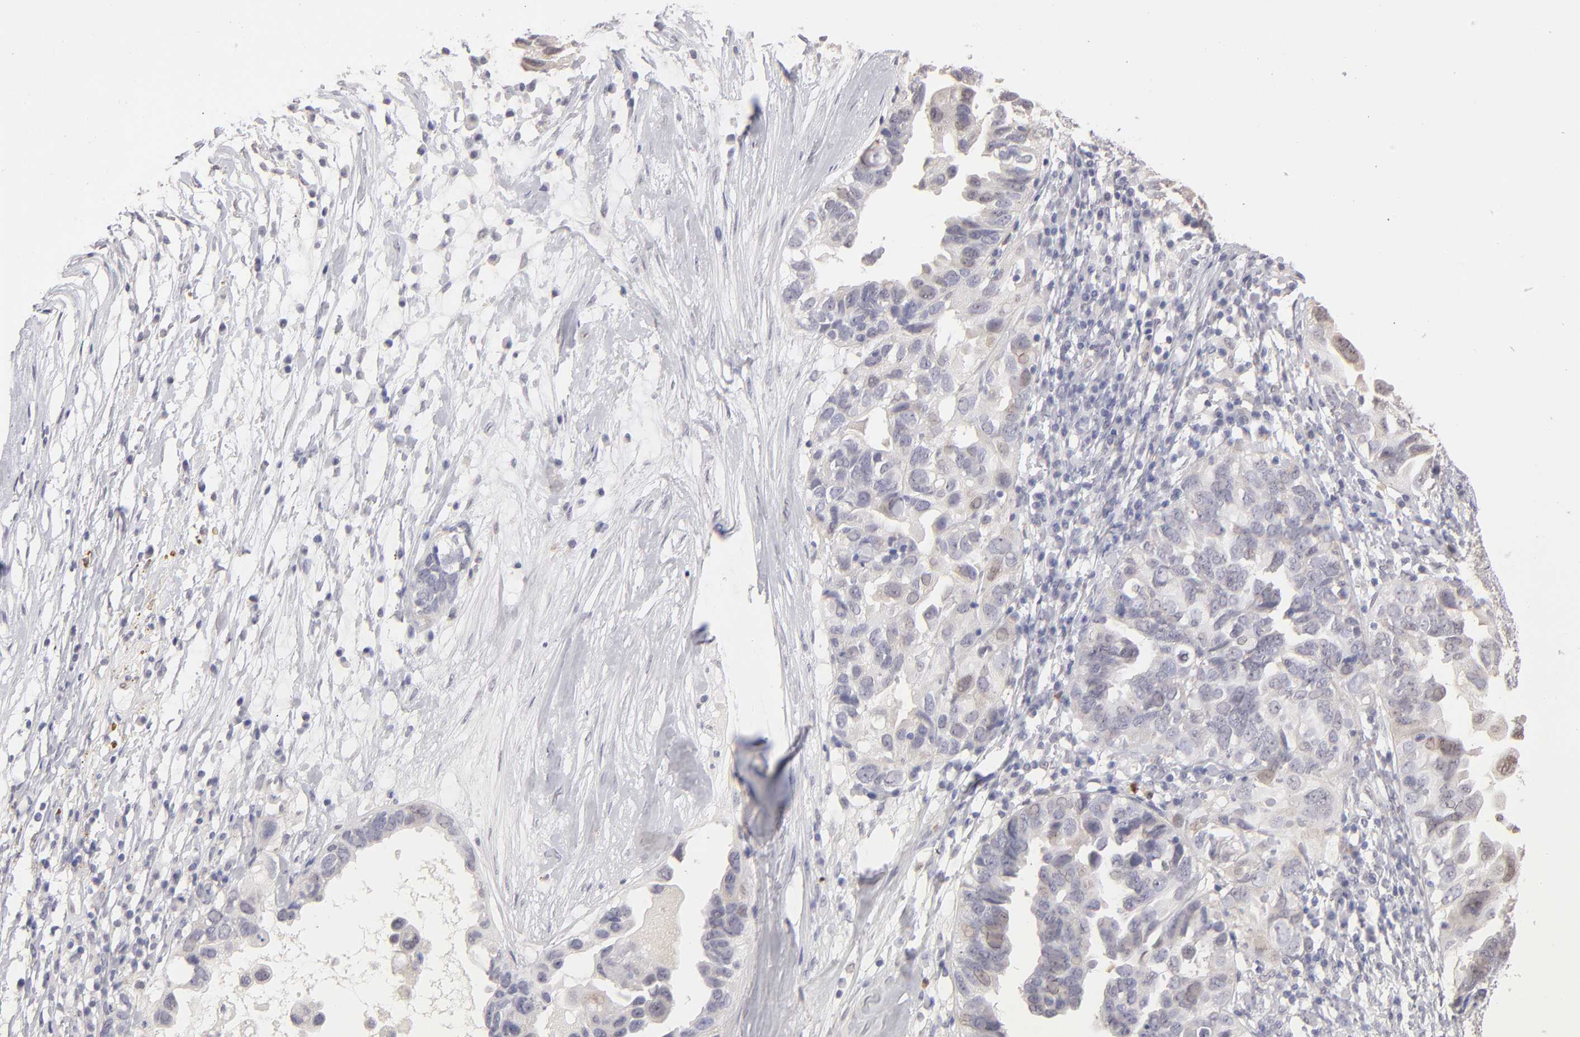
{"staining": {"intensity": "weak", "quantity": "<25%", "location": "nuclear"}, "tissue": "ovarian cancer", "cell_type": "Tumor cells", "image_type": "cancer", "snomed": [{"axis": "morphology", "description": "Cystadenocarcinoma, serous, NOS"}, {"axis": "topography", "description": "Ovary"}], "caption": "Protein analysis of serous cystadenocarcinoma (ovarian) reveals no significant staining in tumor cells.", "gene": "MGAM", "patient": {"sex": "female", "age": 82}}